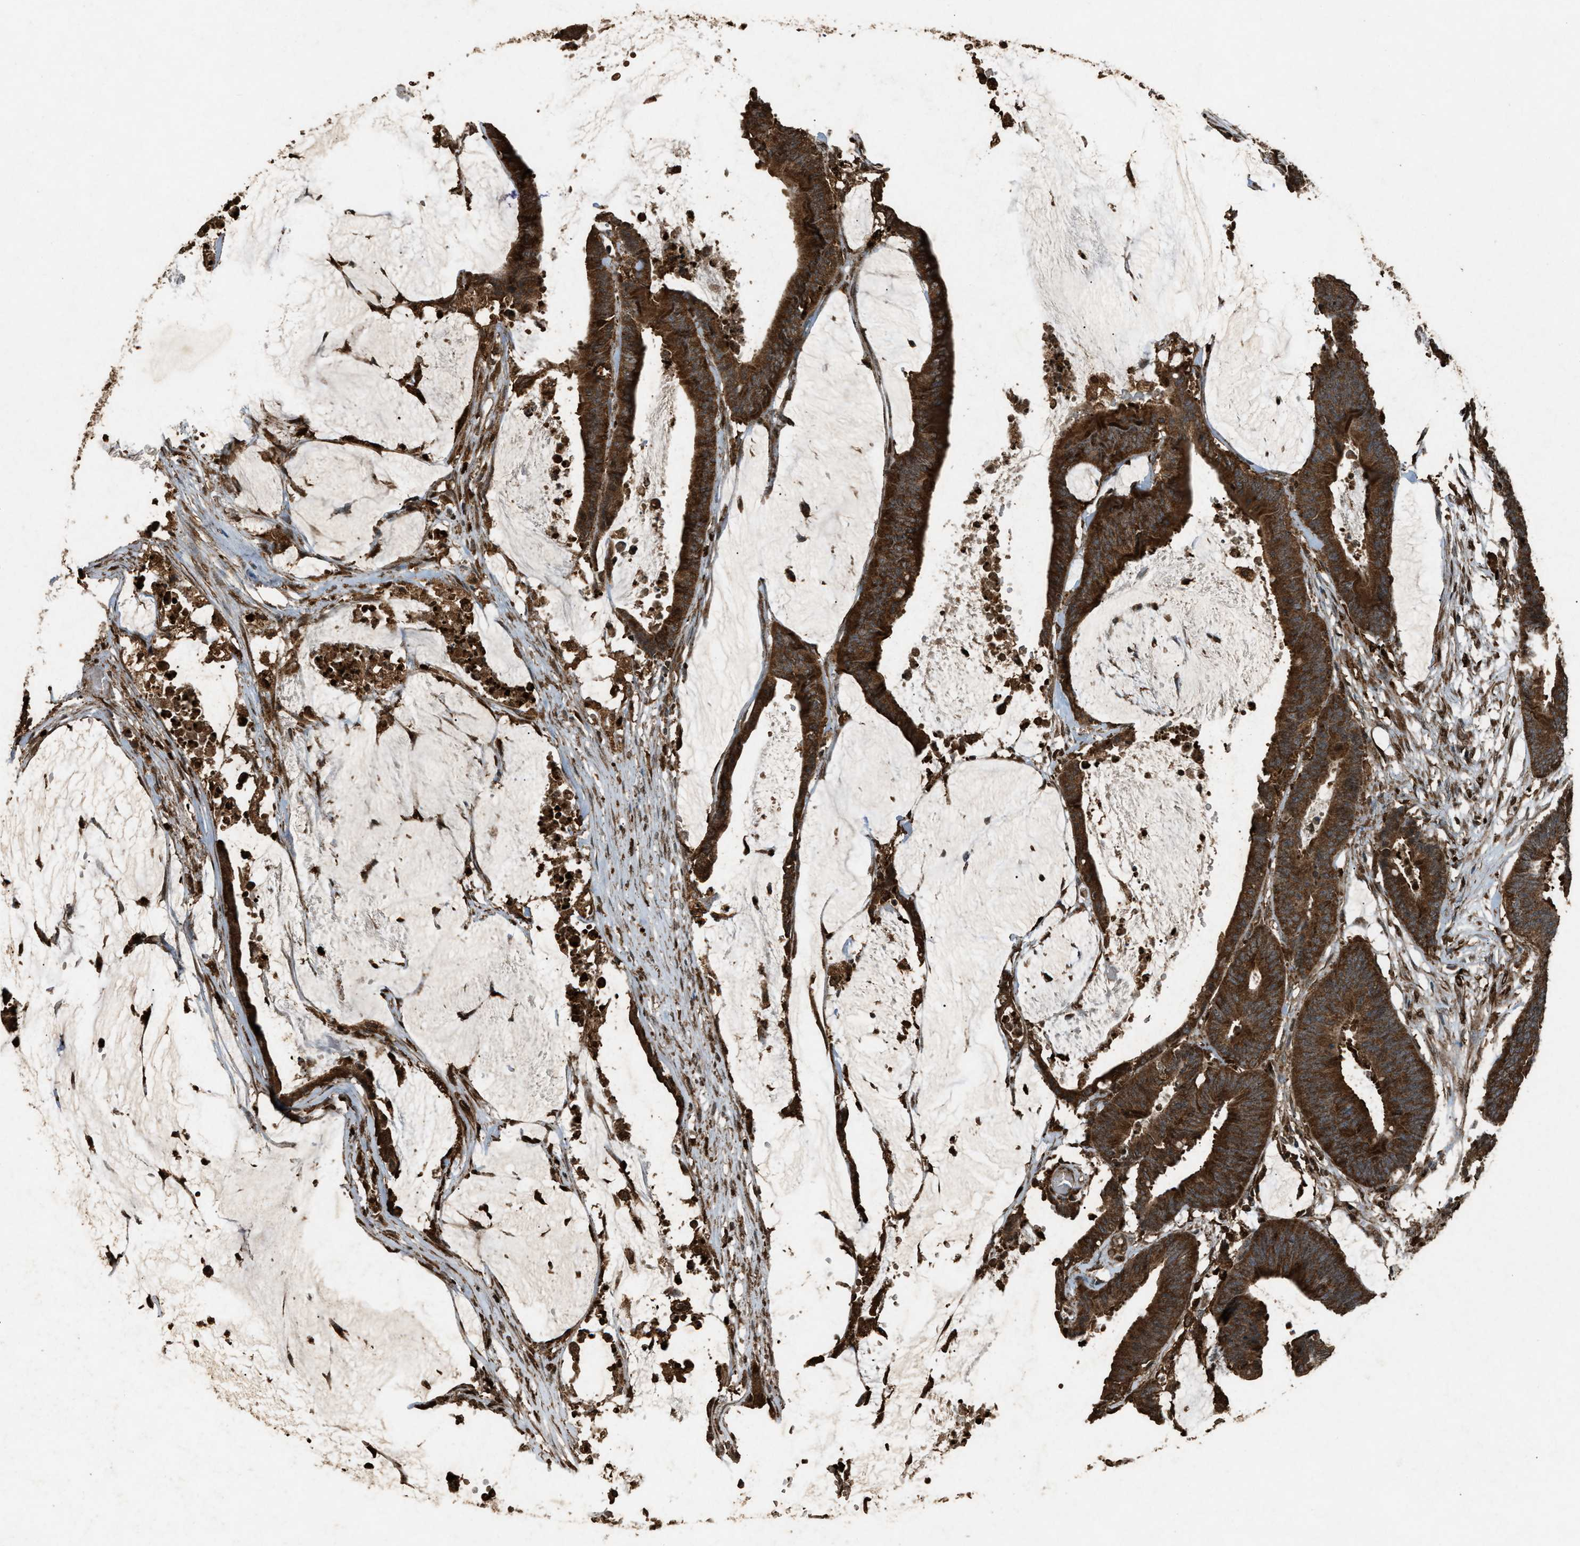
{"staining": {"intensity": "strong", "quantity": ">75%", "location": "cytoplasmic/membranous"}, "tissue": "colorectal cancer", "cell_type": "Tumor cells", "image_type": "cancer", "snomed": [{"axis": "morphology", "description": "Adenocarcinoma, NOS"}, {"axis": "topography", "description": "Rectum"}], "caption": "A high amount of strong cytoplasmic/membranous positivity is appreciated in about >75% of tumor cells in adenocarcinoma (colorectal) tissue.", "gene": "PSMD1", "patient": {"sex": "female", "age": 66}}